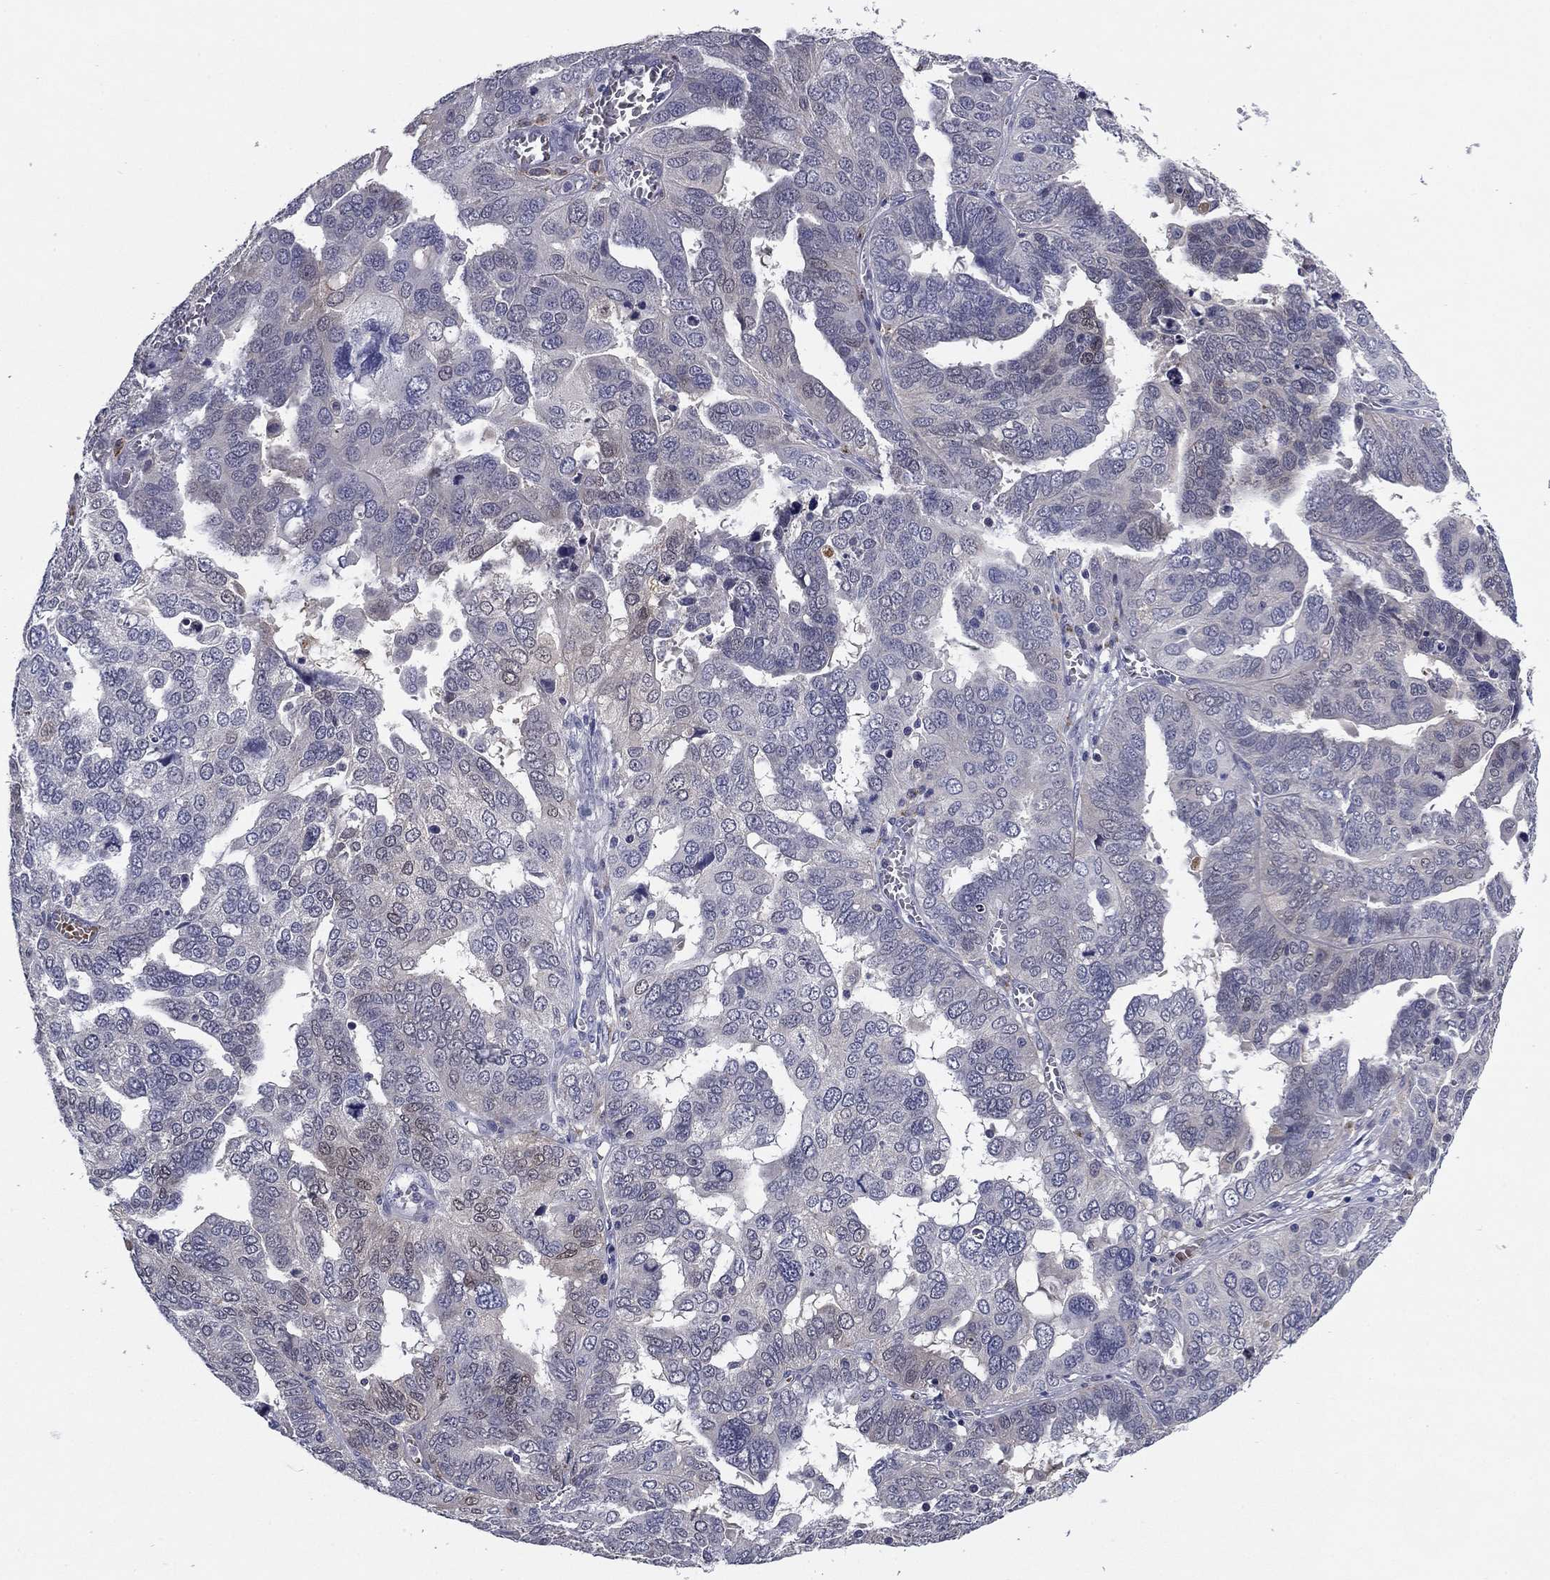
{"staining": {"intensity": "negative", "quantity": "none", "location": "none"}, "tissue": "ovarian cancer", "cell_type": "Tumor cells", "image_type": "cancer", "snomed": [{"axis": "morphology", "description": "Carcinoma, endometroid"}, {"axis": "topography", "description": "Soft tissue"}, {"axis": "topography", "description": "Ovary"}], "caption": "Tumor cells are negative for brown protein staining in endometroid carcinoma (ovarian).", "gene": "REXO5", "patient": {"sex": "female", "age": 52}}